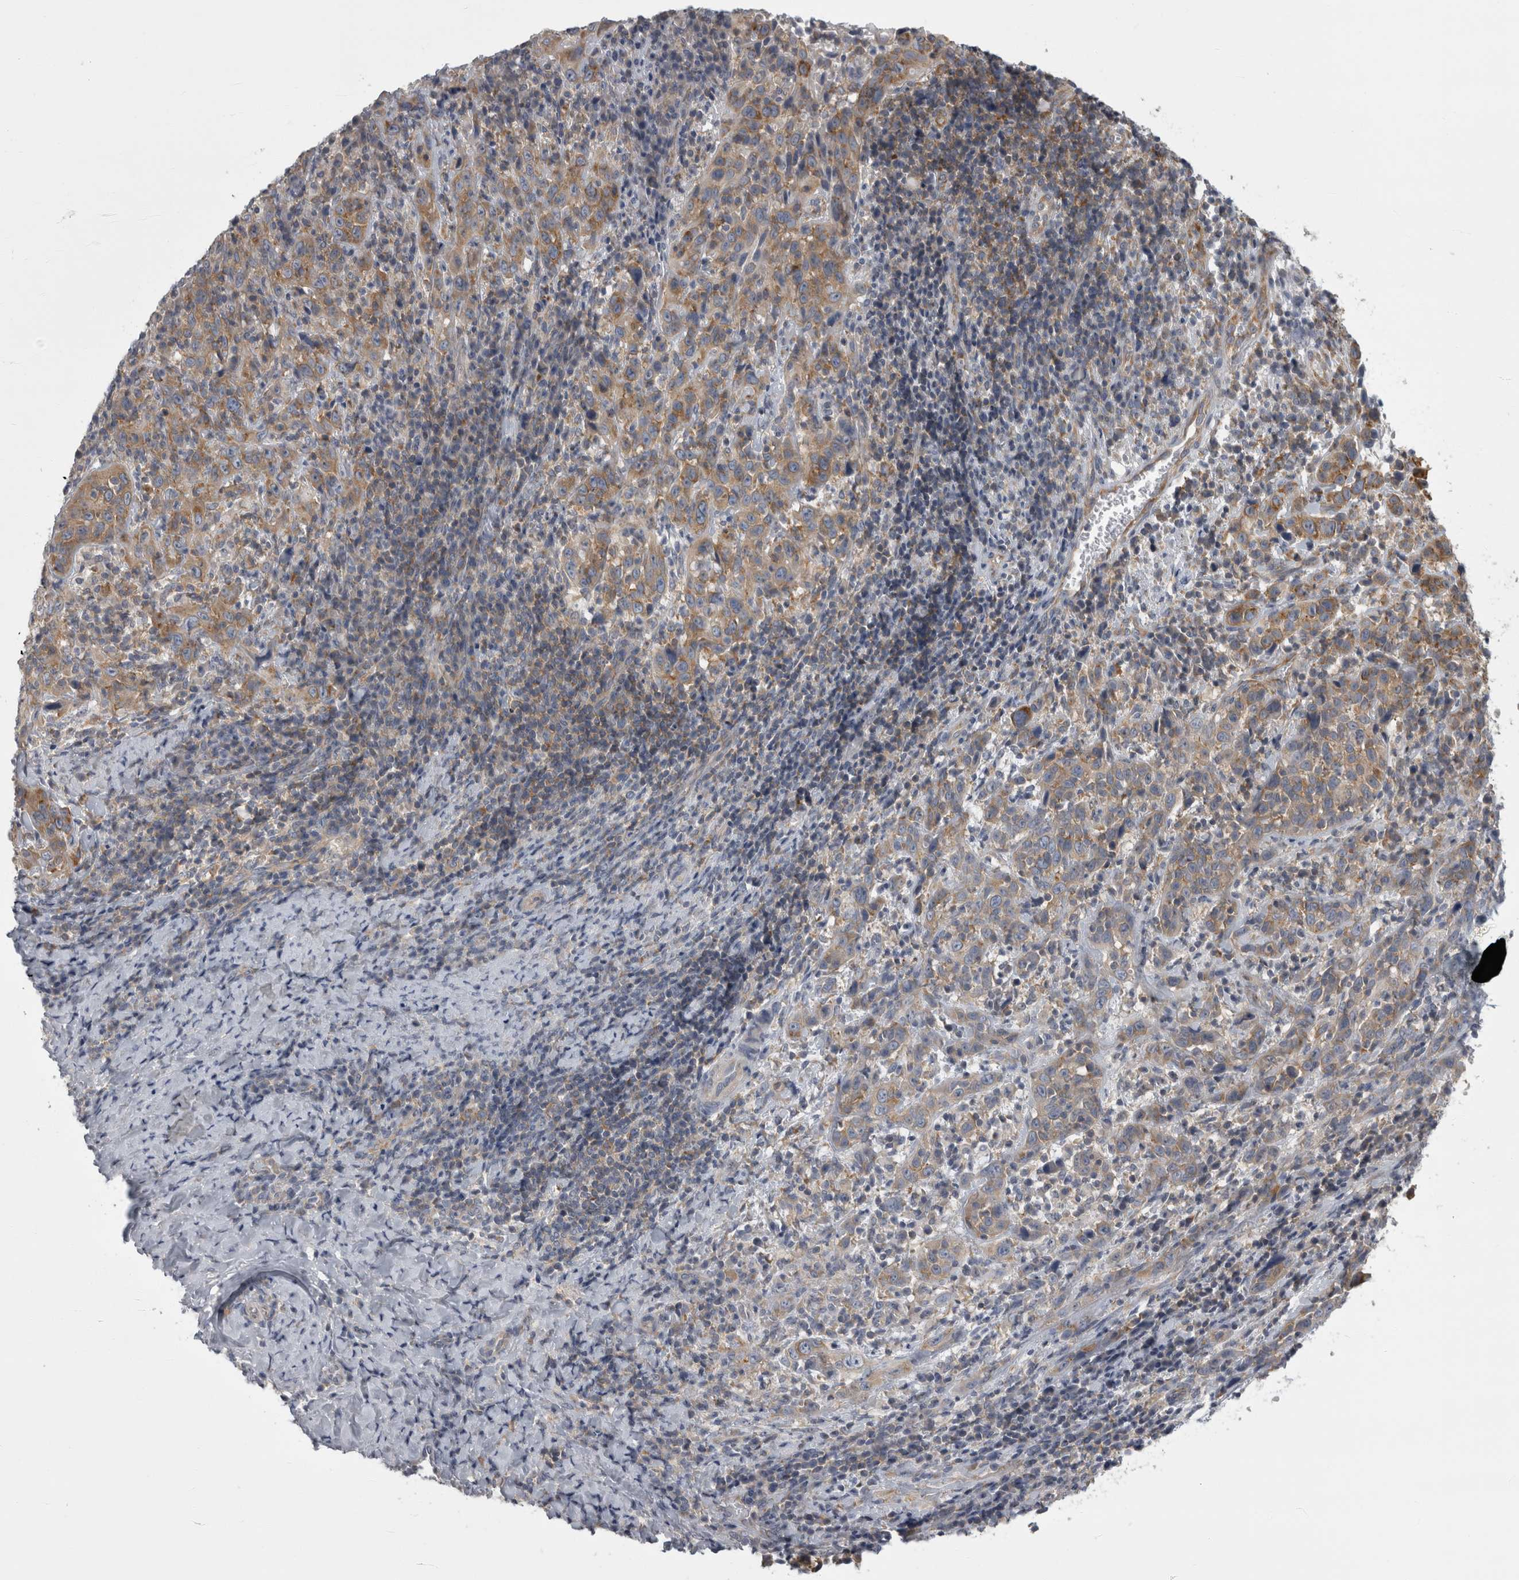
{"staining": {"intensity": "moderate", "quantity": ">75%", "location": "cytoplasmic/membranous"}, "tissue": "cervical cancer", "cell_type": "Tumor cells", "image_type": "cancer", "snomed": [{"axis": "morphology", "description": "Squamous cell carcinoma, NOS"}, {"axis": "topography", "description": "Cervix"}], "caption": "About >75% of tumor cells in human cervical cancer (squamous cell carcinoma) show moderate cytoplasmic/membranous protein expression as visualized by brown immunohistochemical staining.", "gene": "PRRC2C", "patient": {"sex": "female", "age": 46}}